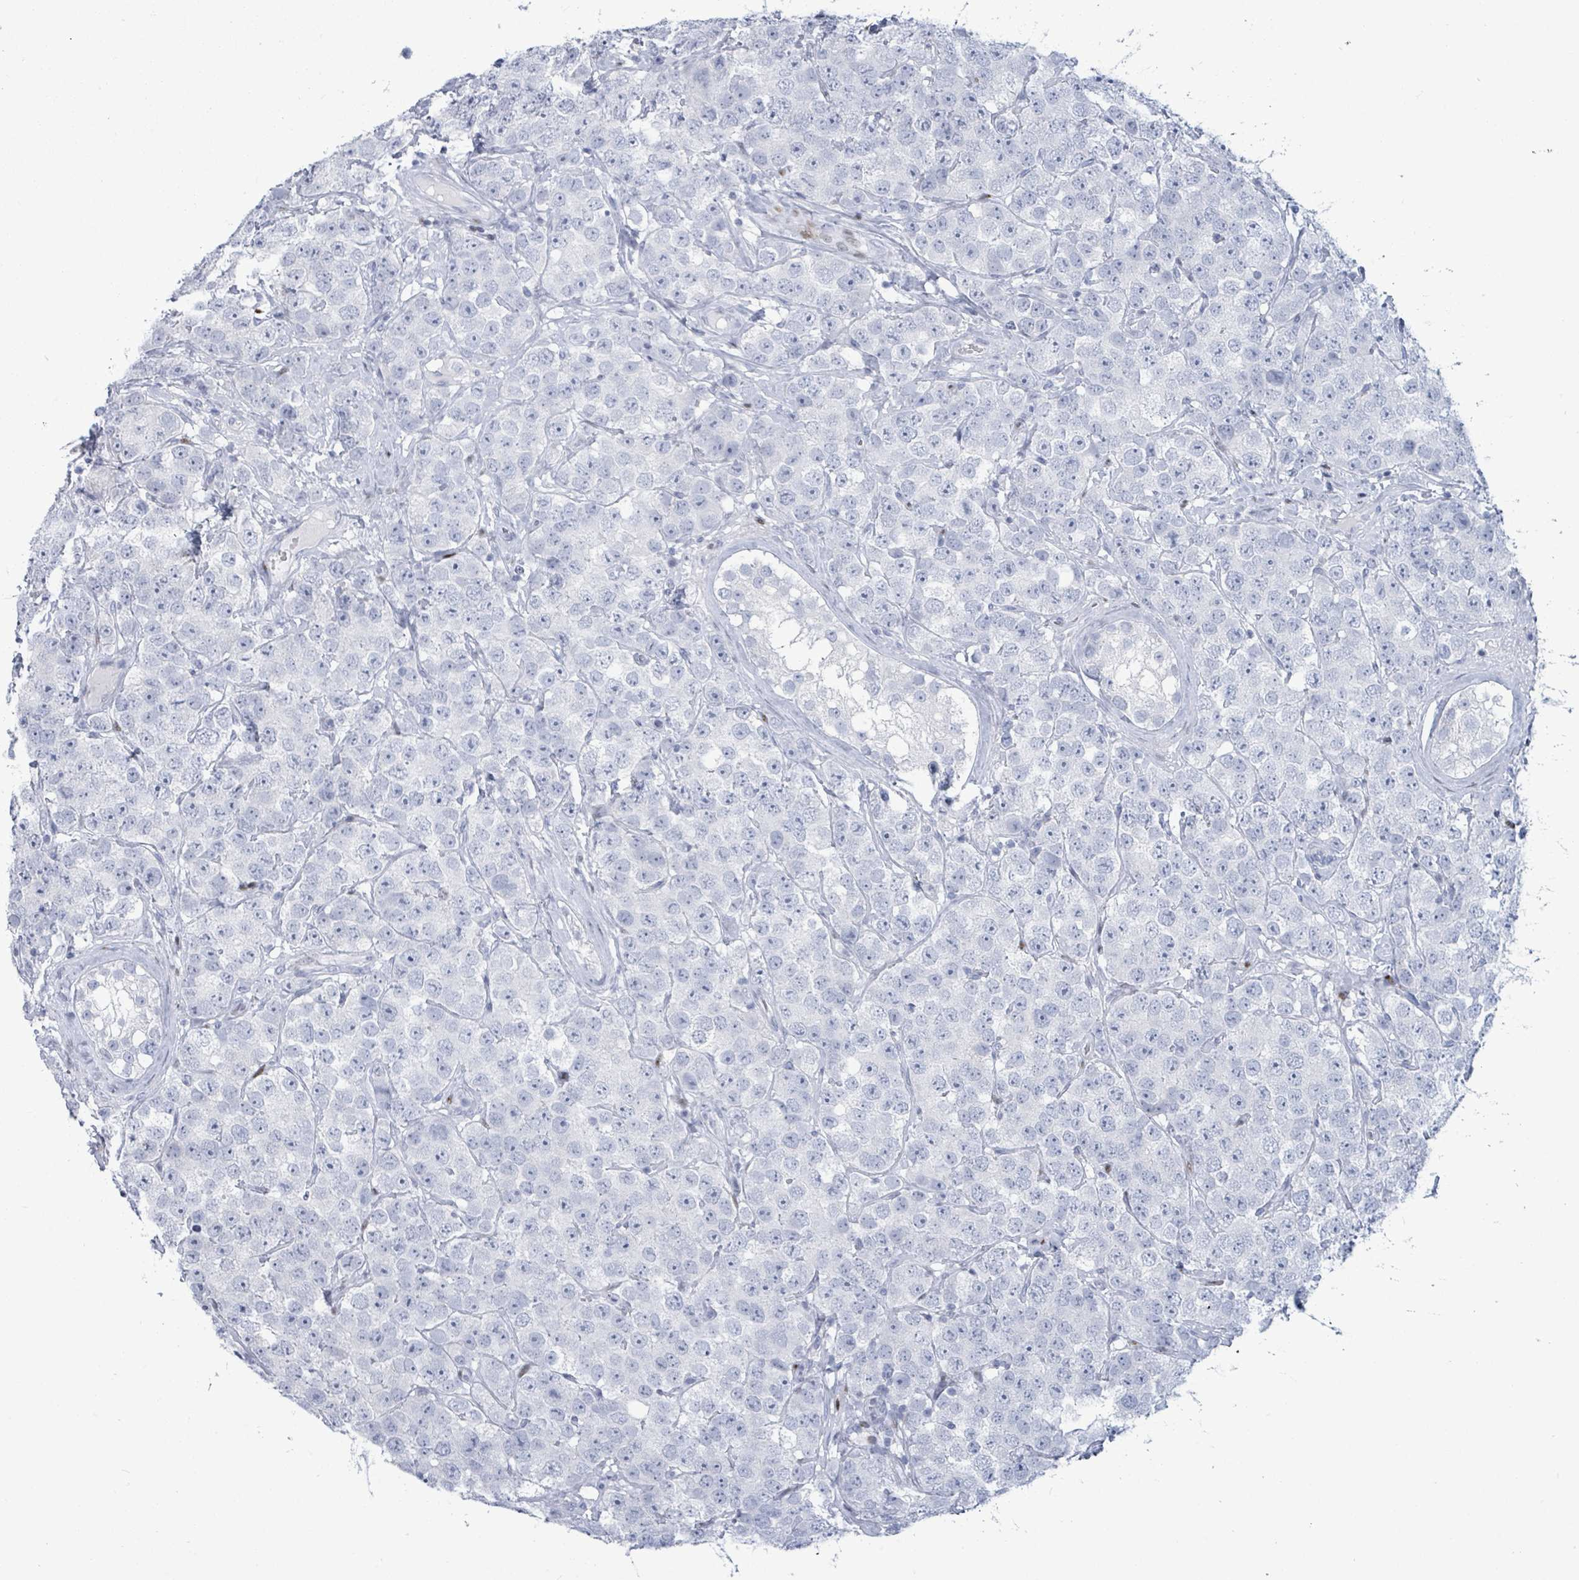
{"staining": {"intensity": "negative", "quantity": "none", "location": "none"}, "tissue": "testis cancer", "cell_type": "Tumor cells", "image_type": "cancer", "snomed": [{"axis": "morphology", "description": "Seminoma, NOS"}, {"axis": "topography", "description": "Testis"}], "caption": "The immunohistochemistry micrograph has no significant staining in tumor cells of testis seminoma tissue.", "gene": "MALL", "patient": {"sex": "male", "age": 28}}